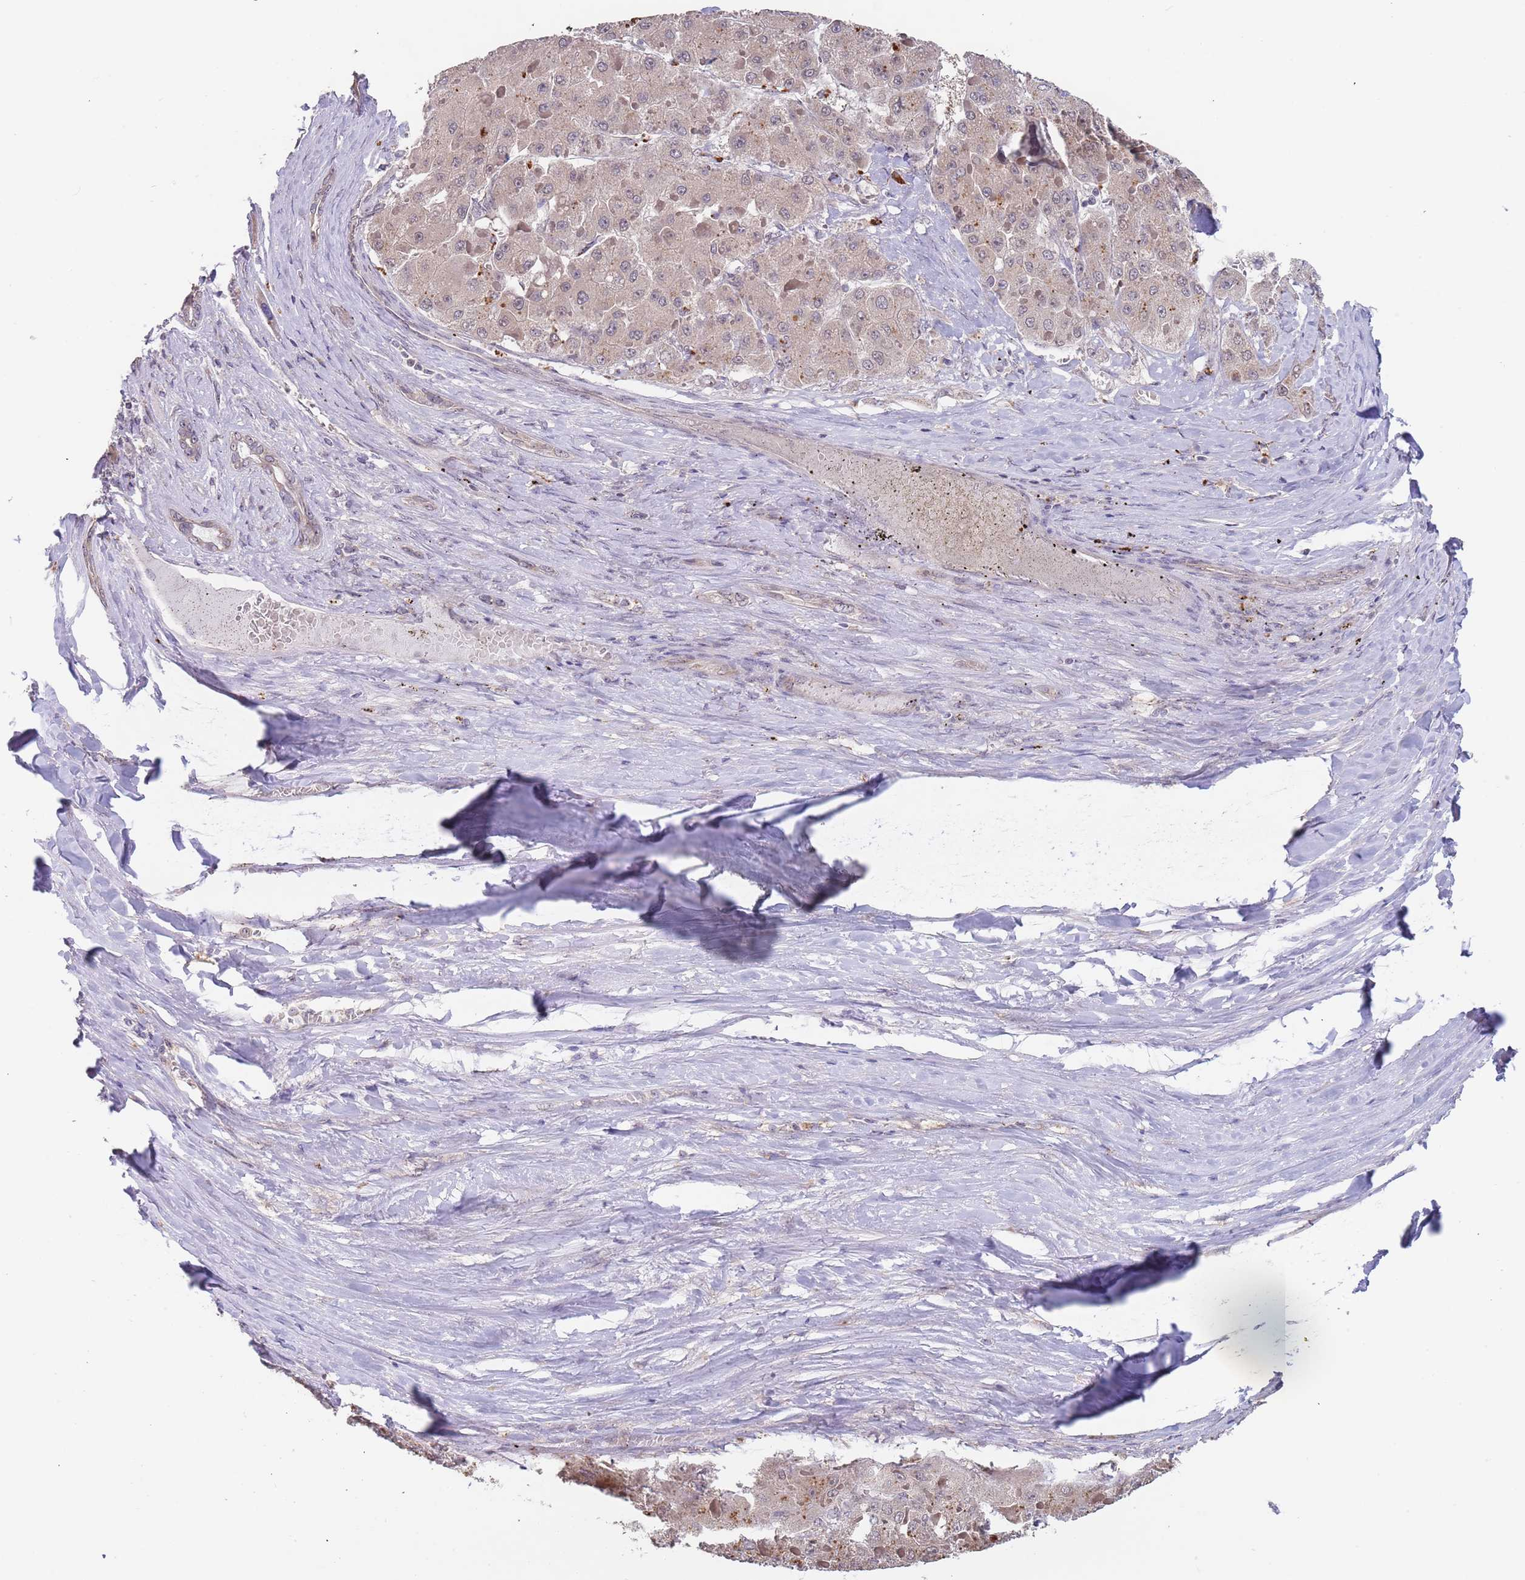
{"staining": {"intensity": "weak", "quantity": "<25%", "location": "cytoplasmic/membranous"}, "tissue": "liver cancer", "cell_type": "Tumor cells", "image_type": "cancer", "snomed": [{"axis": "morphology", "description": "Carcinoma, Hepatocellular, NOS"}, {"axis": "topography", "description": "Liver"}], "caption": "Immunohistochemical staining of human liver hepatocellular carcinoma reveals no significant expression in tumor cells.", "gene": "TMEM64", "patient": {"sex": "female", "age": 73}}